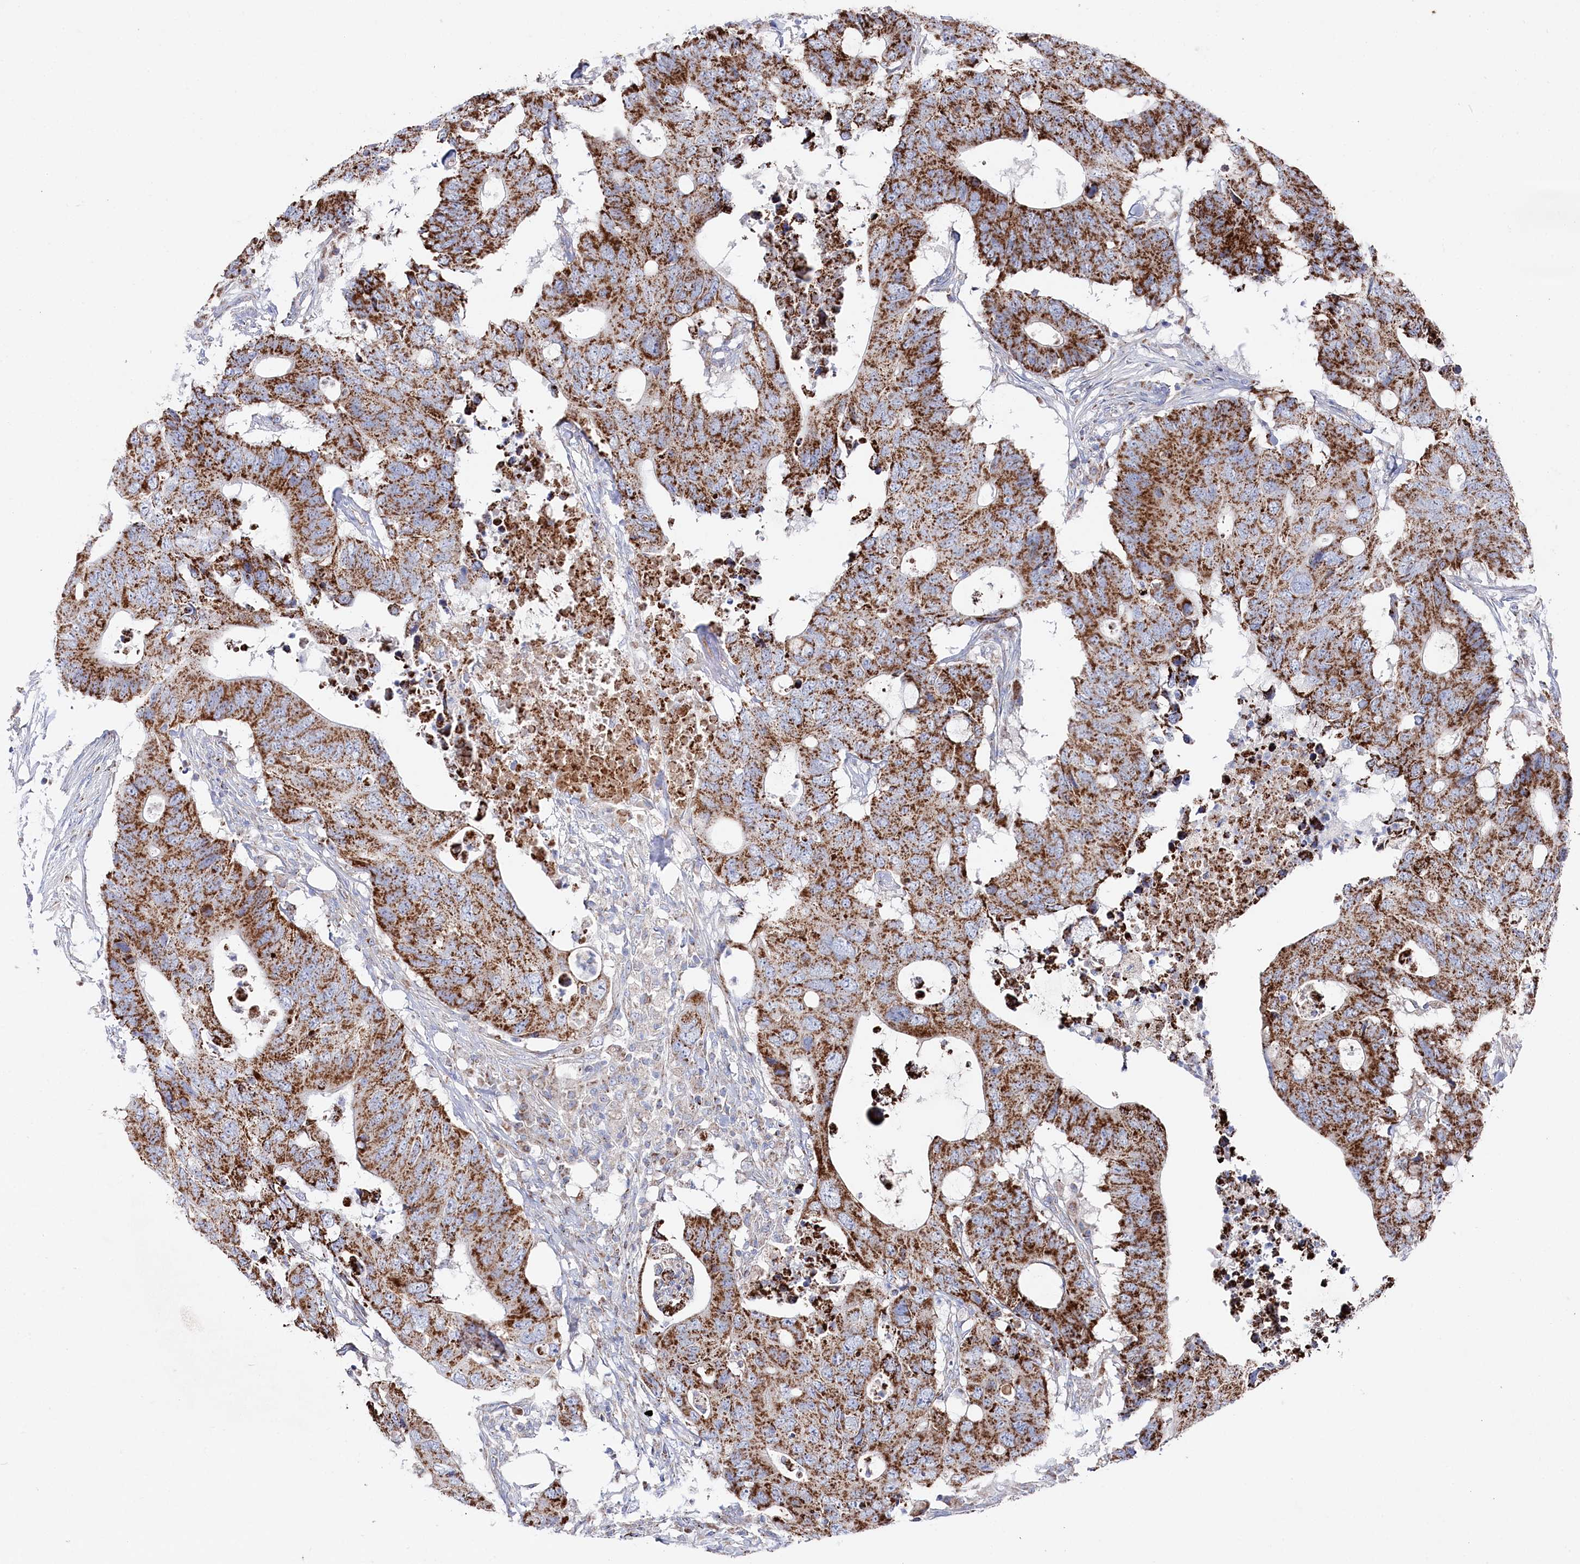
{"staining": {"intensity": "strong", "quantity": ">75%", "location": "cytoplasmic/membranous"}, "tissue": "colorectal cancer", "cell_type": "Tumor cells", "image_type": "cancer", "snomed": [{"axis": "morphology", "description": "Adenocarcinoma, NOS"}, {"axis": "topography", "description": "Colon"}], "caption": "Immunohistochemistry (IHC) of adenocarcinoma (colorectal) demonstrates high levels of strong cytoplasmic/membranous staining in about >75% of tumor cells.", "gene": "GLS2", "patient": {"sex": "male", "age": 71}}